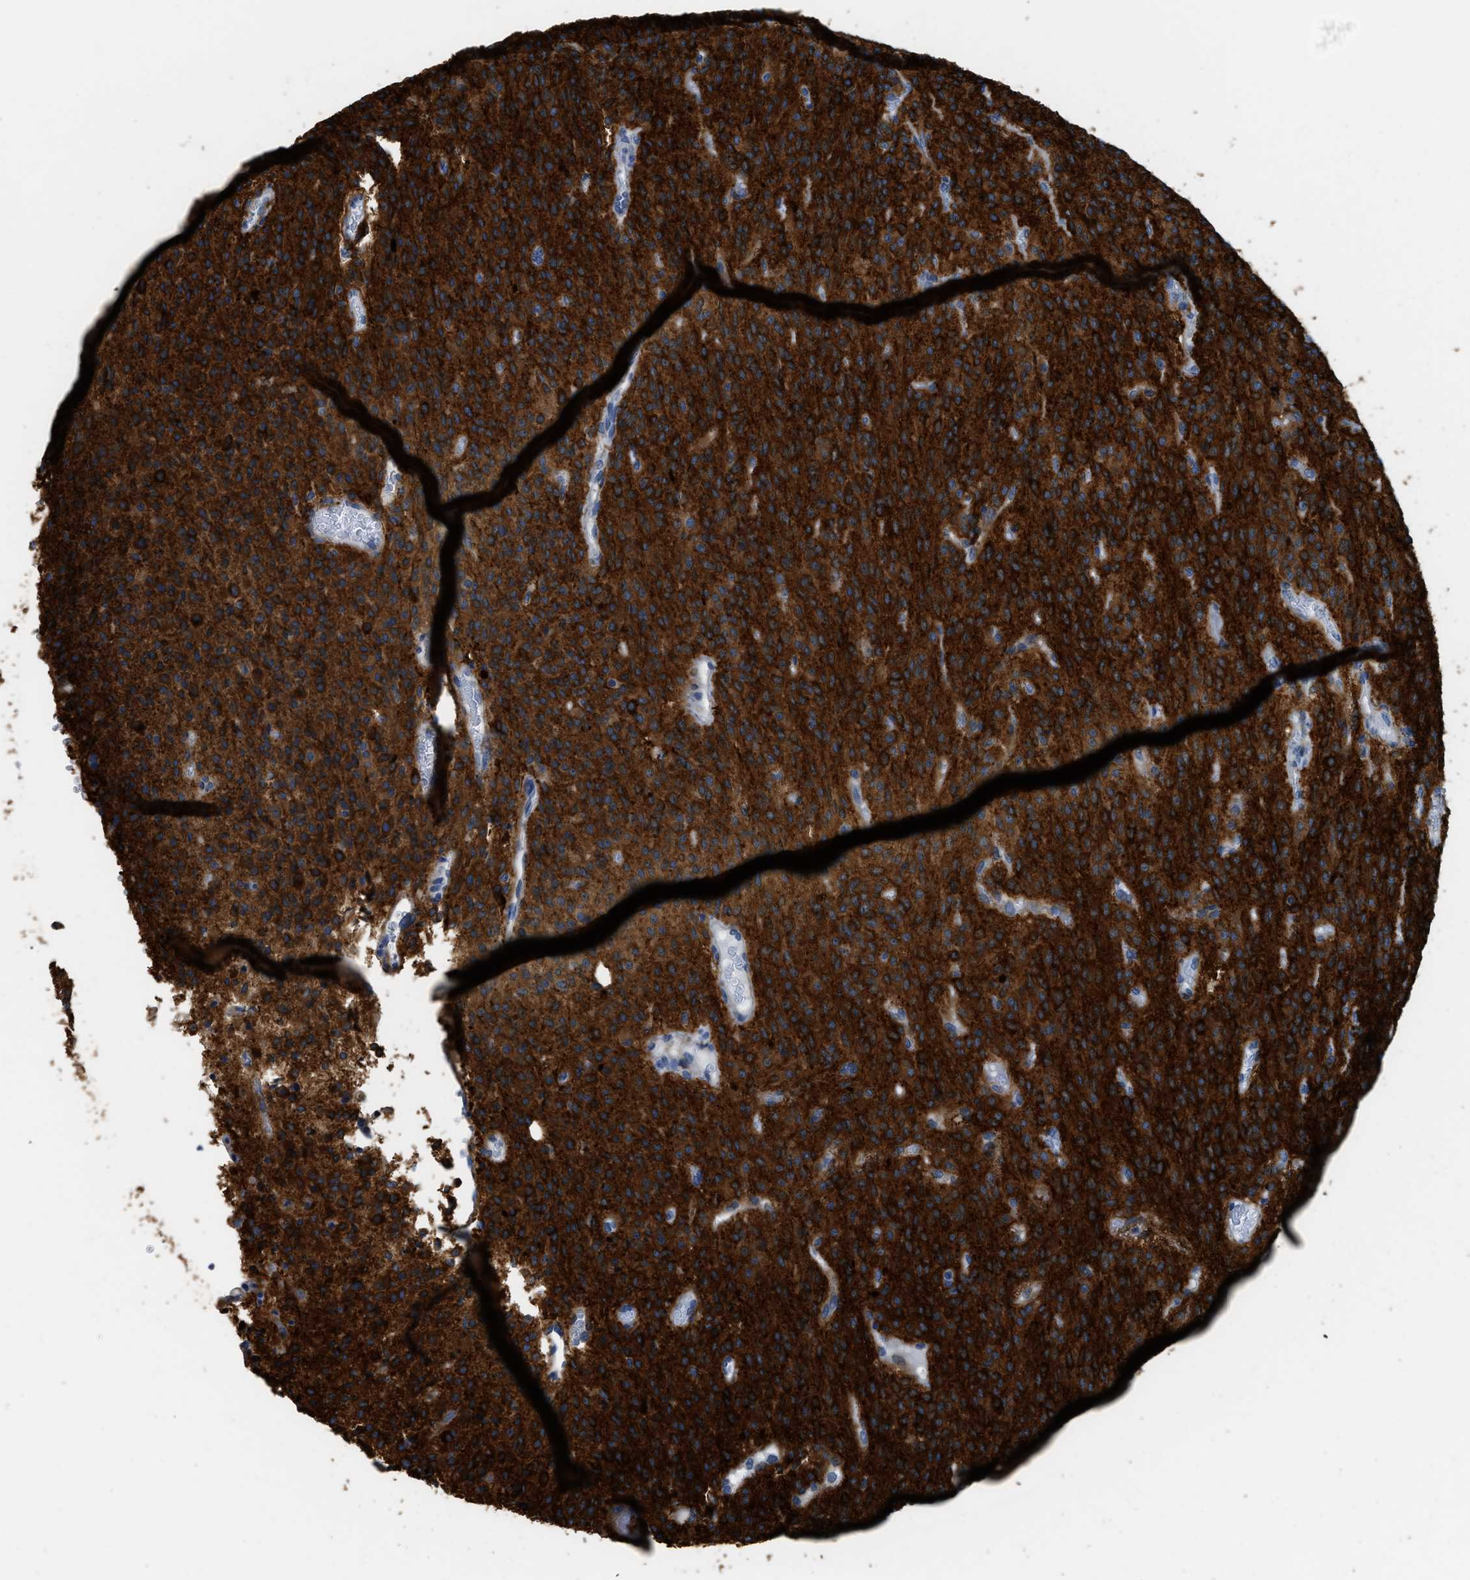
{"staining": {"intensity": "strong", "quantity": ">75%", "location": "cytoplasmic/membranous"}, "tissue": "glioma", "cell_type": "Tumor cells", "image_type": "cancer", "snomed": [{"axis": "morphology", "description": "Glioma, malignant, High grade"}, {"axis": "topography", "description": "Brain"}], "caption": "Immunohistochemistry staining of malignant glioma (high-grade), which demonstrates high levels of strong cytoplasmic/membranous expression in approximately >75% of tumor cells indicating strong cytoplasmic/membranous protein staining. The staining was performed using DAB (3,3'-diaminobenzidine) (brown) for protein detection and nuclei were counterstained in hematoxylin (blue).", "gene": "ZSWIM5", "patient": {"sex": "male", "age": 34}}